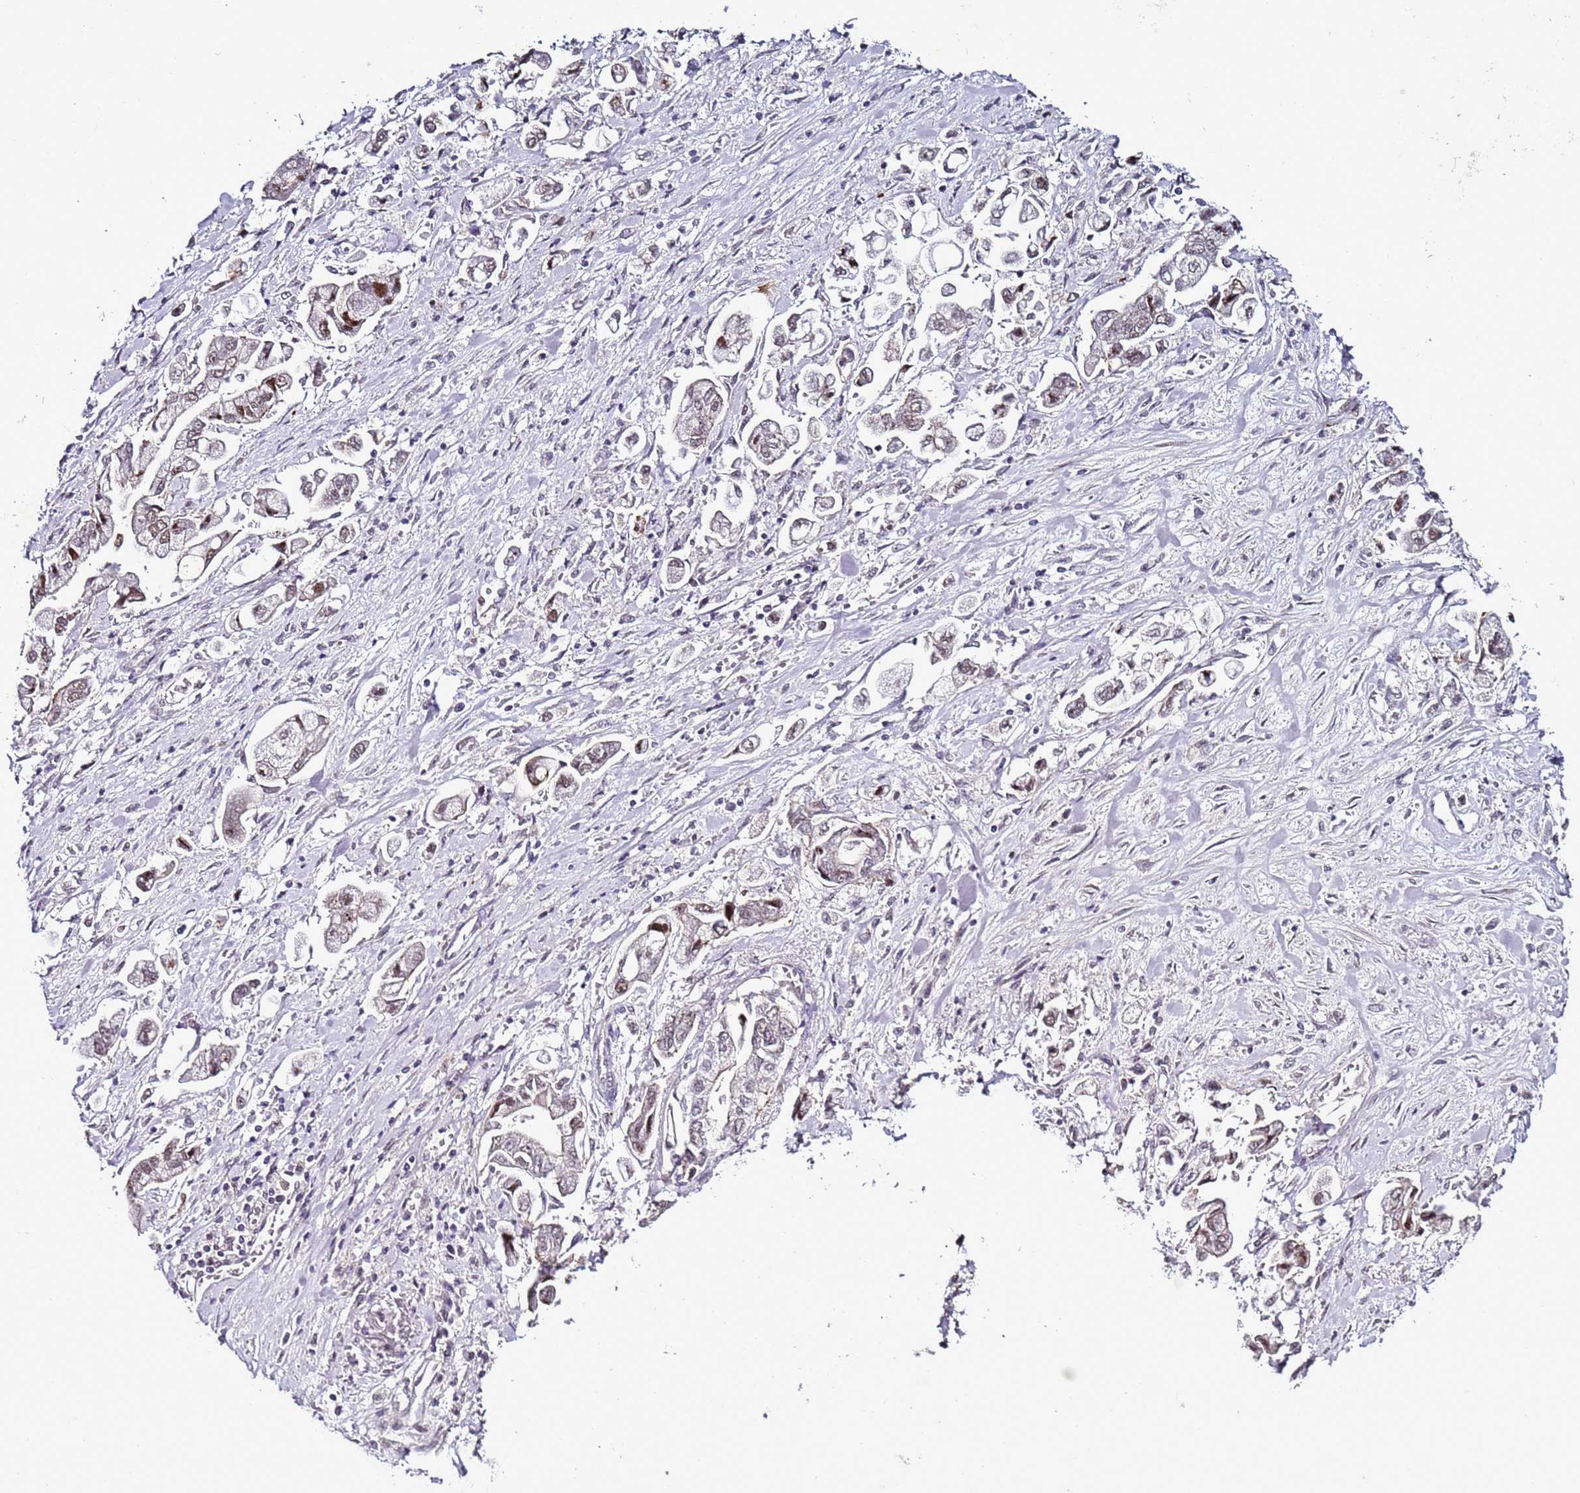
{"staining": {"intensity": "moderate", "quantity": "<25%", "location": "nuclear"}, "tissue": "stomach cancer", "cell_type": "Tumor cells", "image_type": "cancer", "snomed": [{"axis": "morphology", "description": "Adenocarcinoma, NOS"}, {"axis": "topography", "description": "Stomach"}], "caption": "Immunohistochemical staining of human stomach adenocarcinoma demonstrates low levels of moderate nuclear positivity in approximately <25% of tumor cells.", "gene": "PSMA7", "patient": {"sex": "male", "age": 62}}